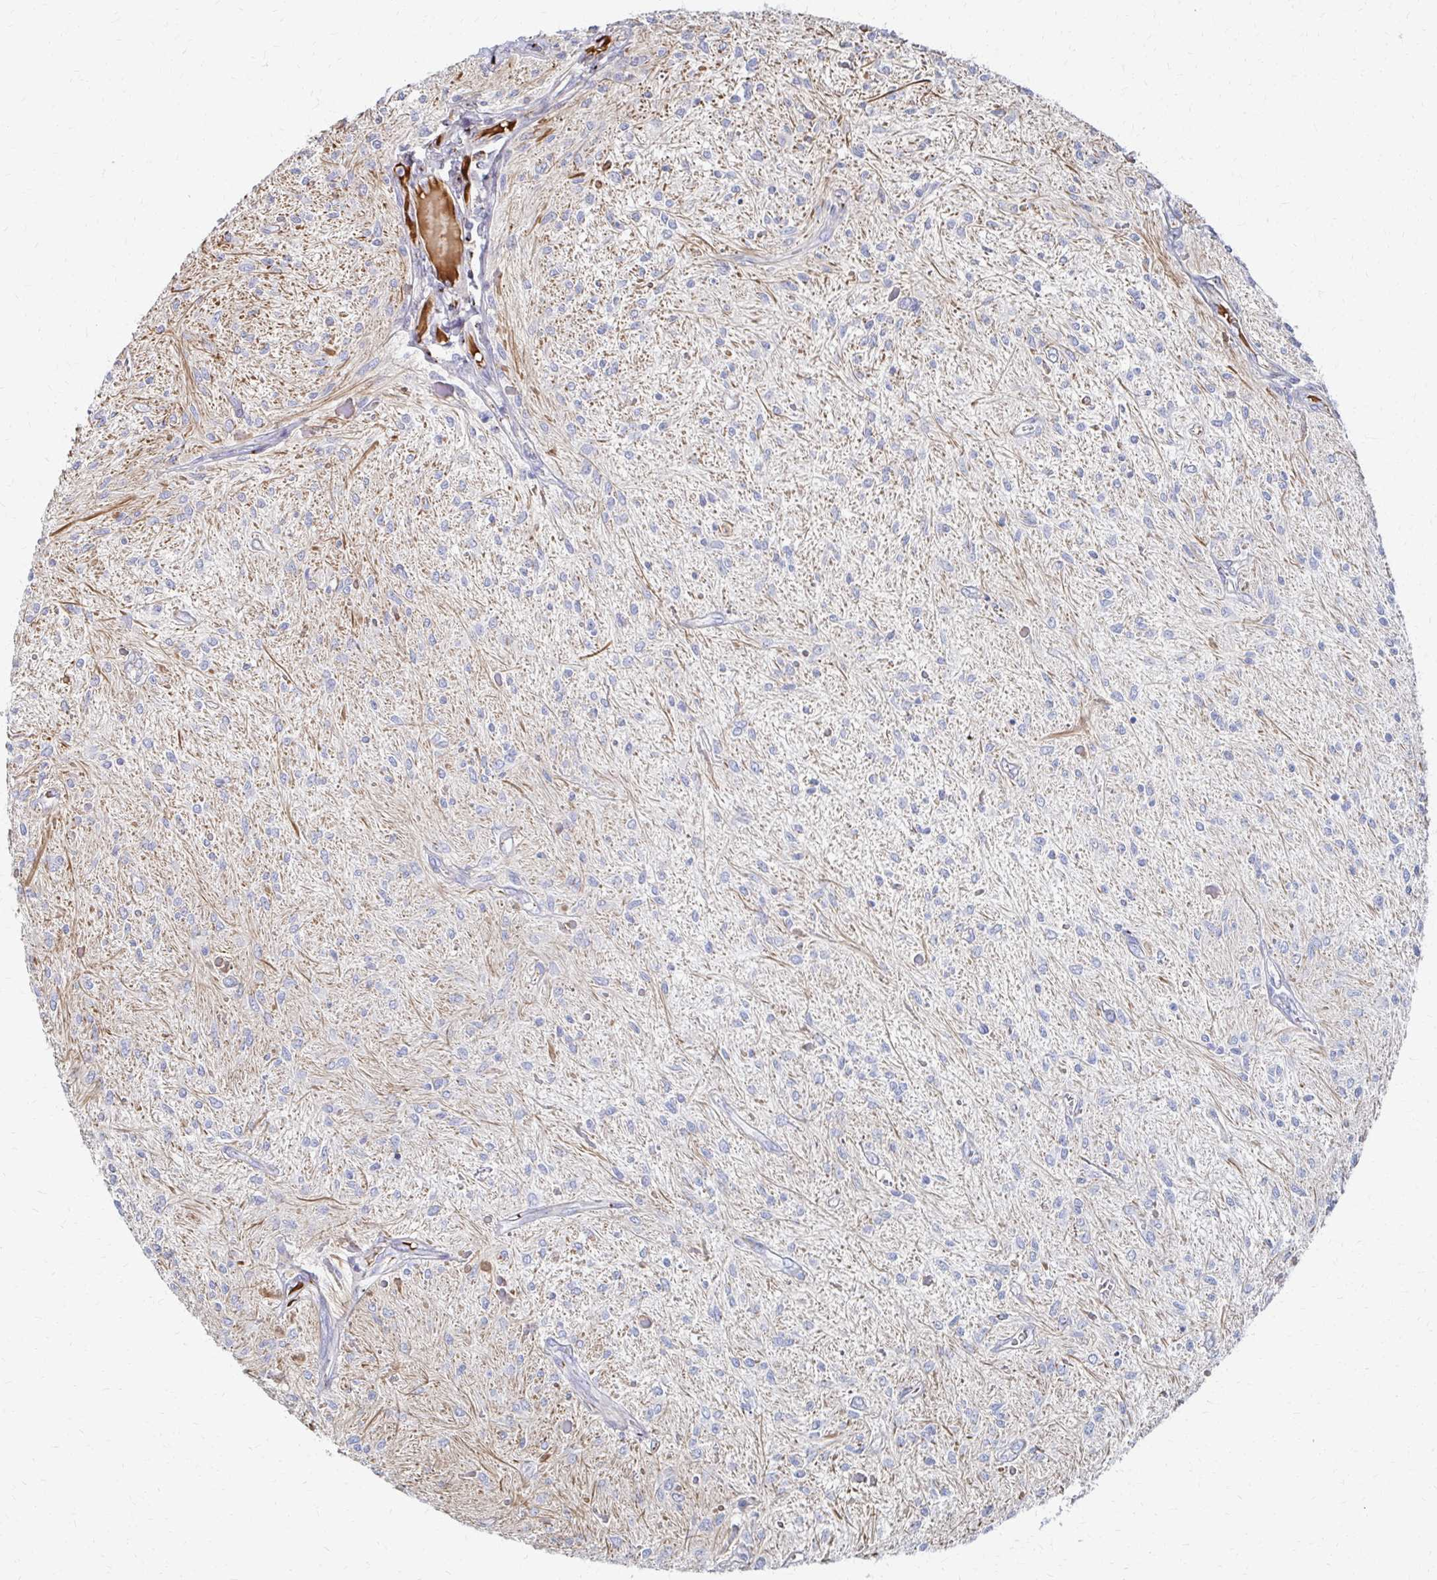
{"staining": {"intensity": "negative", "quantity": "none", "location": "none"}, "tissue": "glioma", "cell_type": "Tumor cells", "image_type": "cancer", "snomed": [{"axis": "morphology", "description": "Glioma, malignant, Low grade"}, {"axis": "topography", "description": "Cerebellum"}], "caption": "The image reveals no staining of tumor cells in malignant low-grade glioma.", "gene": "MAN1A1", "patient": {"sex": "female", "age": 14}}